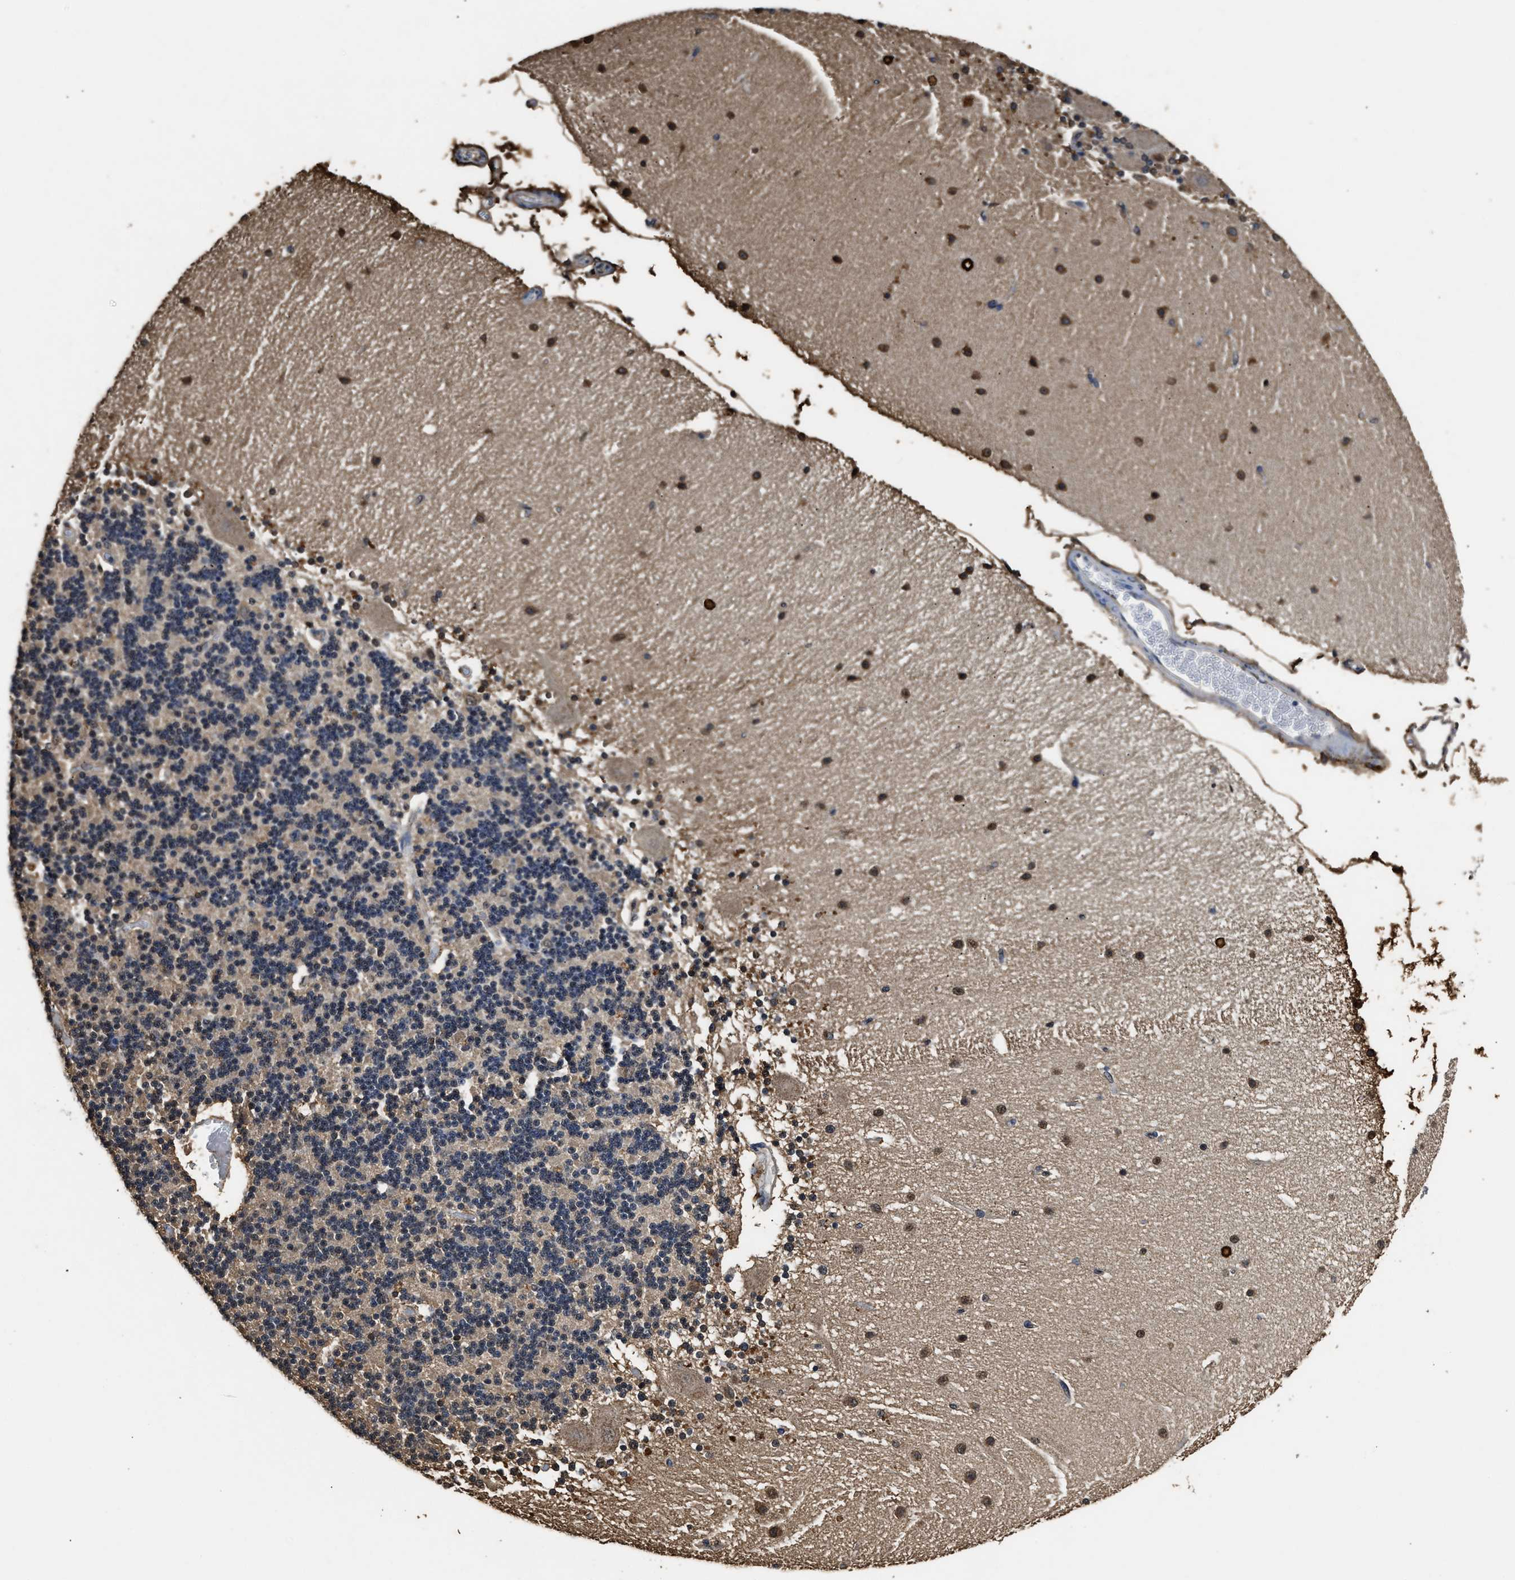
{"staining": {"intensity": "weak", "quantity": "<25%", "location": "nuclear"}, "tissue": "cerebellum", "cell_type": "Cells in granular layer", "image_type": "normal", "snomed": [{"axis": "morphology", "description": "Normal tissue, NOS"}, {"axis": "topography", "description": "Cerebellum"}], "caption": "DAB (3,3'-diaminobenzidine) immunohistochemical staining of normal cerebellum displays no significant staining in cells in granular layer.", "gene": "YWHAE", "patient": {"sex": "female", "age": 54}}